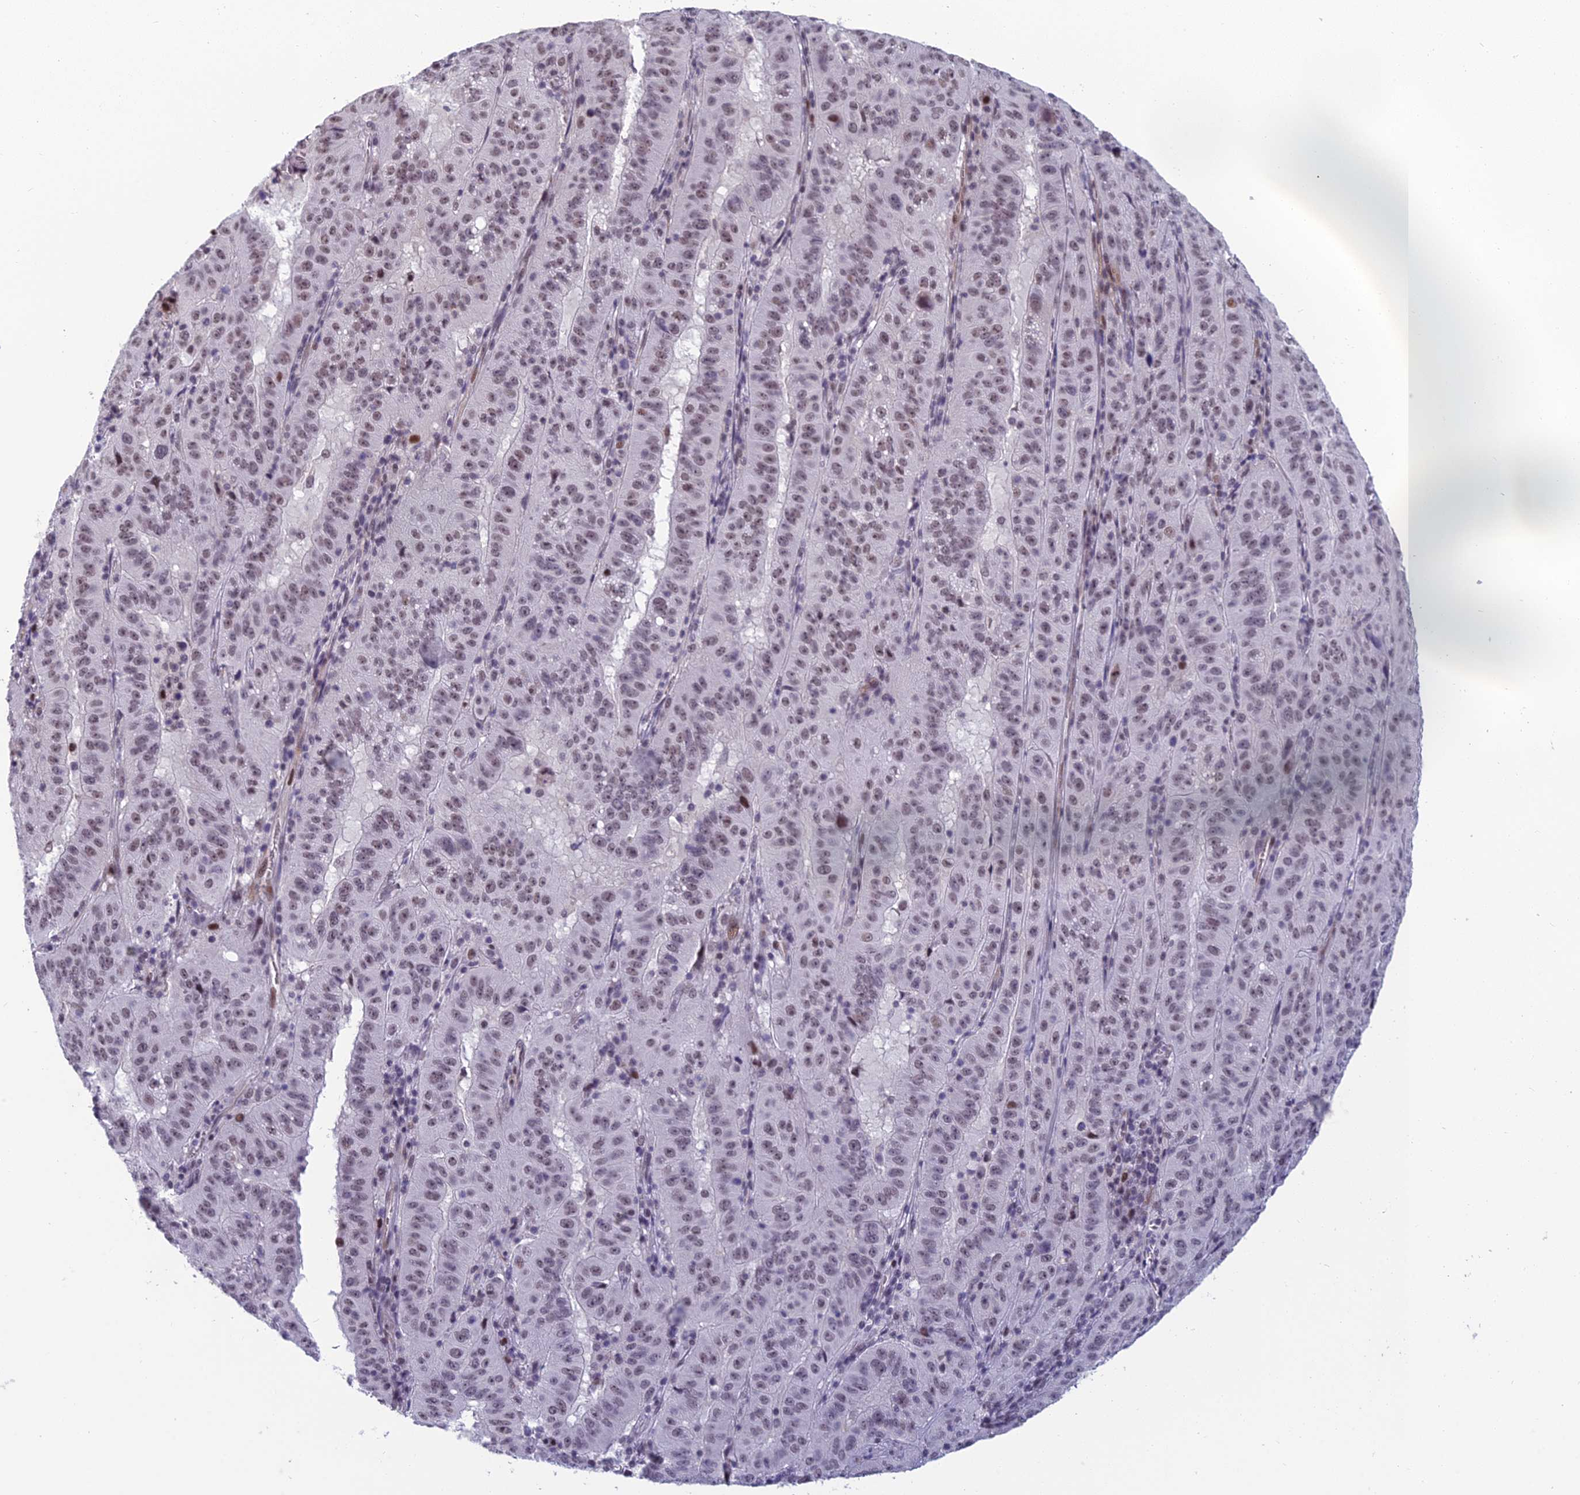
{"staining": {"intensity": "weak", "quantity": "<25%", "location": "nuclear"}, "tissue": "pancreatic cancer", "cell_type": "Tumor cells", "image_type": "cancer", "snomed": [{"axis": "morphology", "description": "Adenocarcinoma, NOS"}, {"axis": "topography", "description": "Pancreas"}], "caption": "High power microscopy histopathology image of an IHC image of pancreatic adenocarcinoma, revealing no significant expression in tumor cells. The staining was performed using DAB to visualize the protein expression in brown, while the nuclei were stained in blue with hematoxylin (Magnification: 20x).", "gene": "RGS17", "patient": {"sex": "male", "age": 63}}